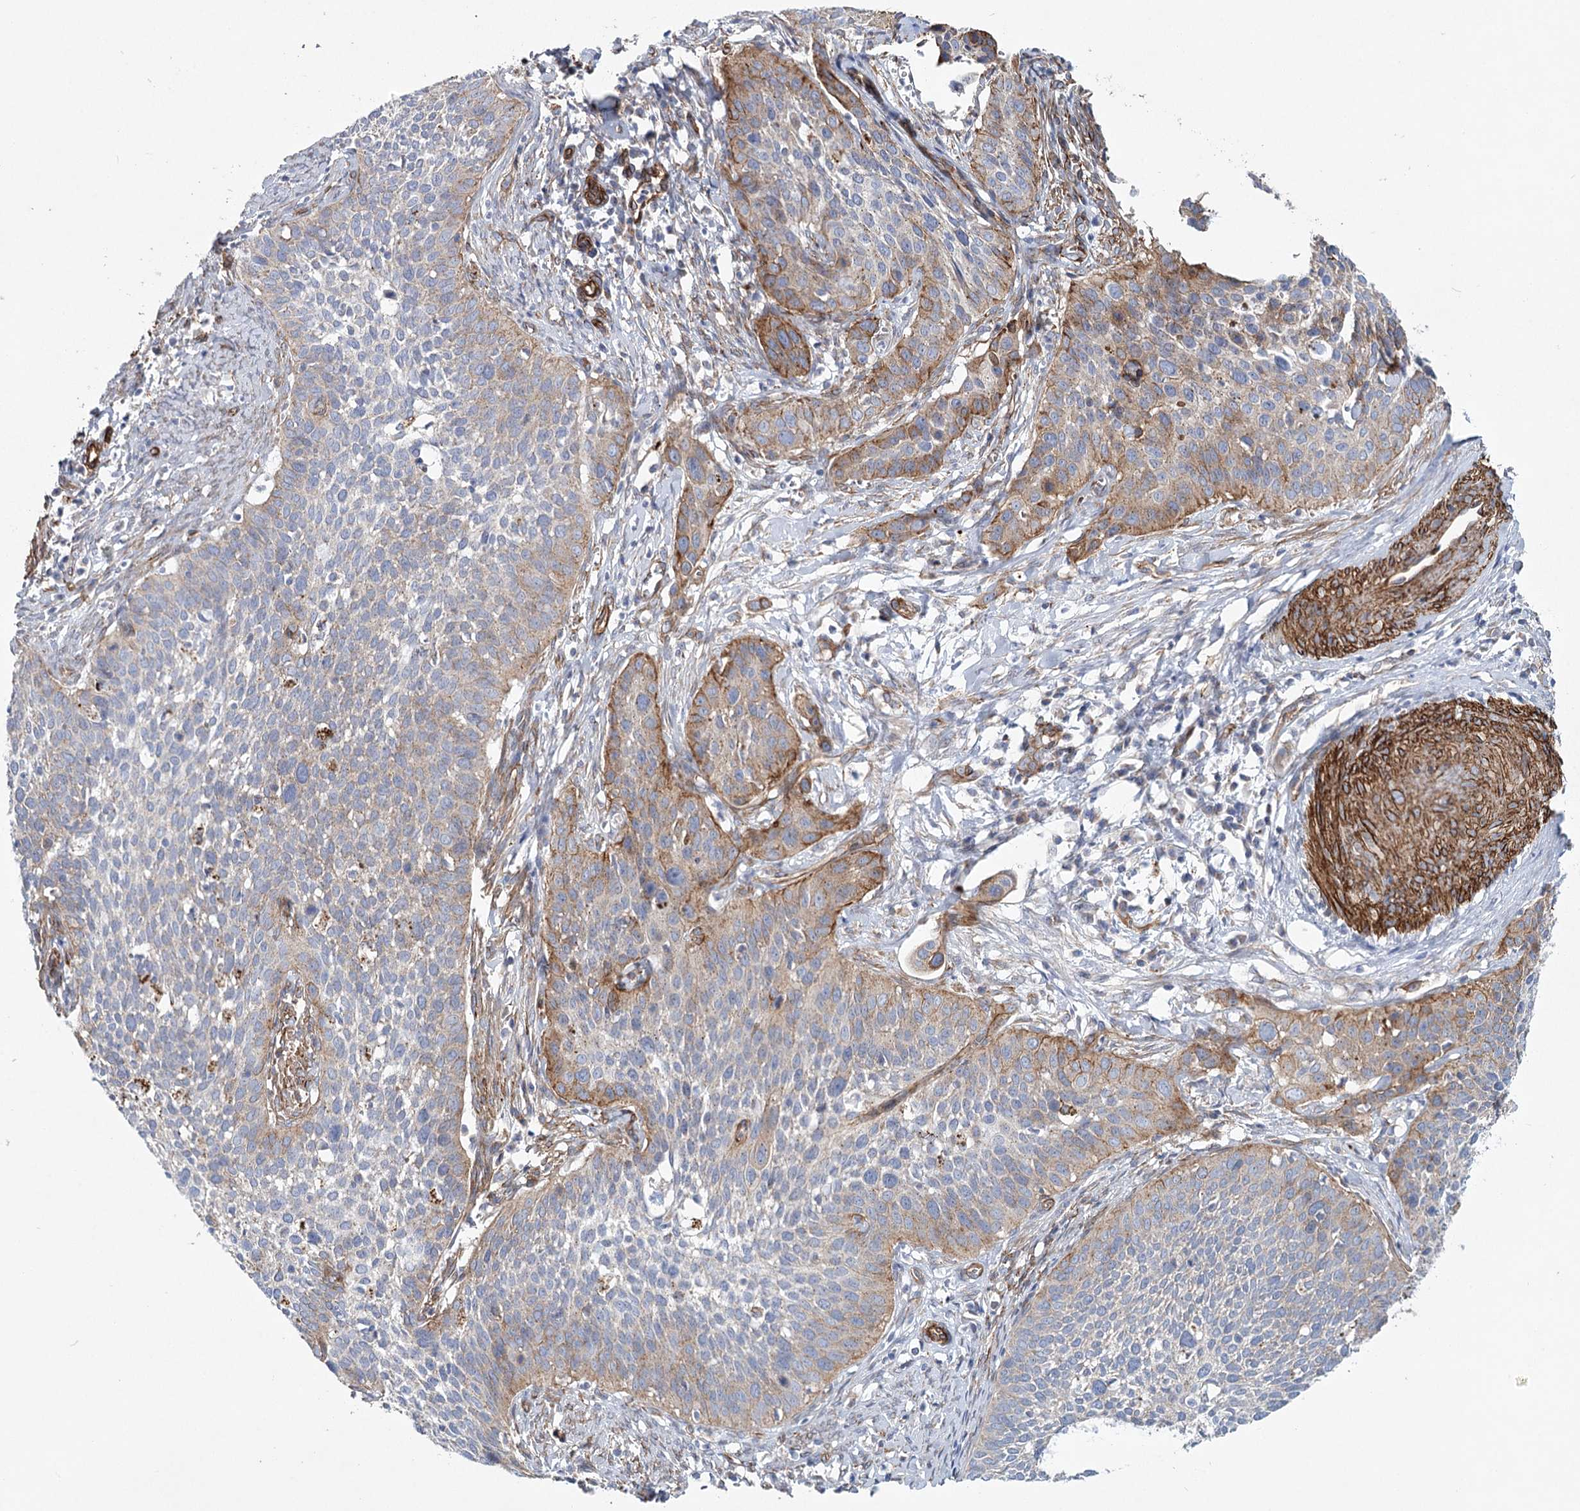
{"staining": {"intensity": "moderate", "quantity": "<25%", "location": "cytoplasmic/membranous"}, "tissue": "cervical cancer", "cell_type": "Tumor cells", "image_type": "cancer", "snomed": [{"axis": "morphology", "description": "Squamous cell carcinoma, NOS"}, {"axis": "topography", "description": "Cervix"}], "caption": "Immunohistochemistry photomicrograph of human cervical squamous cell carcinoma stained for a protein (brown), which displays low levels of moderate cytoplasmic/membranous positivity in approximately <25% of tumor cells.", "gene": "TMEM164", "patient": {"sex": "female", "age": 34}}